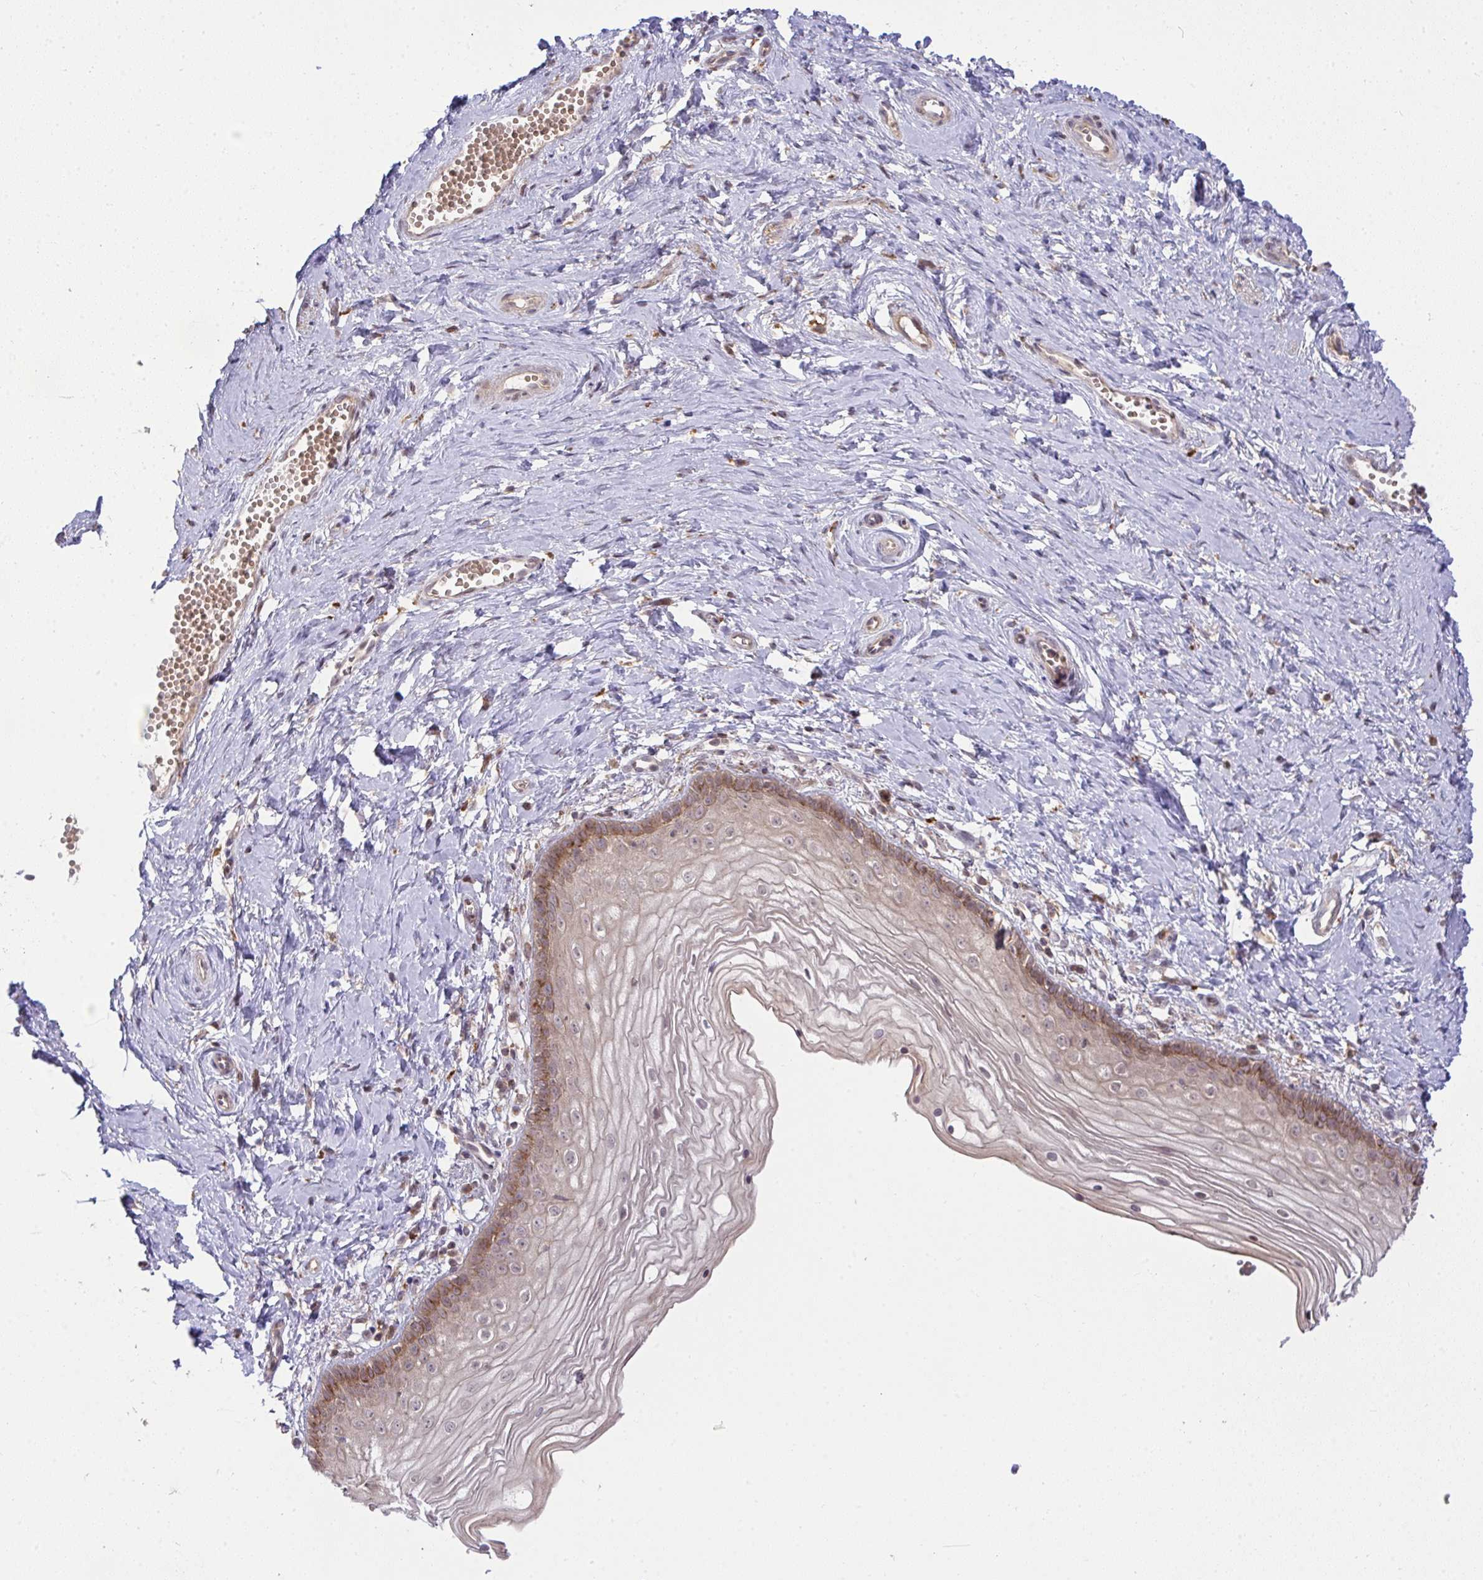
{"staining": {"intensity": "moderate", "quantity": "25%-75%", "location": "cytoplasmic/membranous,nuclear"}, "tissue": "vagina", "cell_type": "Squamous epithelial cells", "image_type": "normal", "snomed": [{"axis": "morphology", "description": "Normal tissue, NOS"}, {"axis": "topography", "description": "Vagina"}], "caption": "Immunohistochemical staining of unremarkable human vagina shows 25%-75% levels of moderate cytoplasmic/membranous,nuclear protein staining in approximately 25%-75% of squamous epithelial cells. Using DAB (3,3'-diaminobenzidine) (brown) and hematoxylin (blue) stains, captured at high magnification using brightfield microscopy.", "gene": "SLC9A6", "patient": {"sex": "female", "age": 38}}